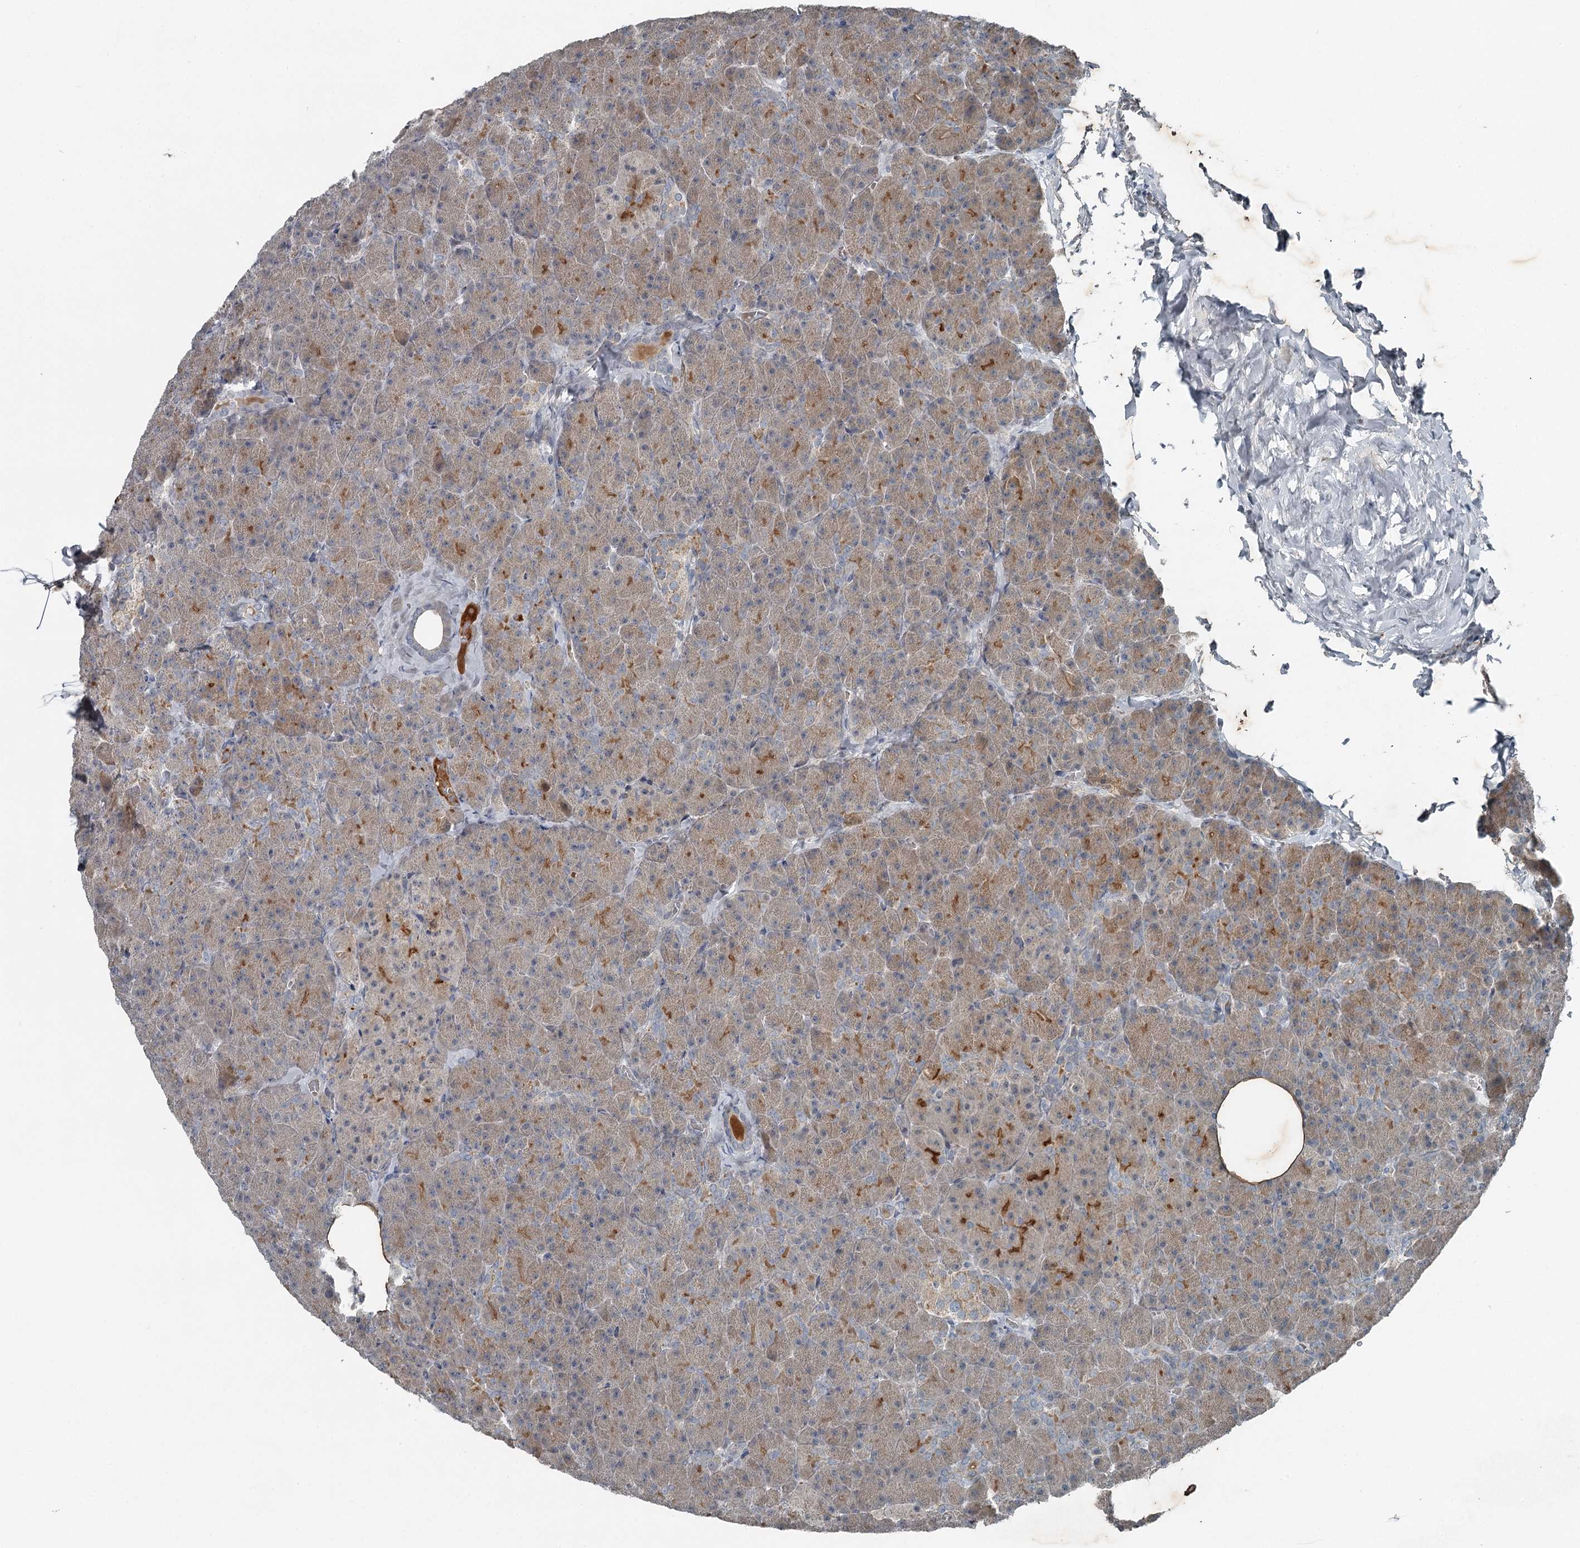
{"staining": {"intensity": "moderate", "quantity": "25%-75%", "location": "cytoplasmic/membranous"}, "tissue": "pancreas", "cell_type": "Exocrine glandular cells", "image_type": "normal", "snomed": [{"axis": "morphology", "description": "Normal tissue, NOS"}, {"axis": "morphology", "description": "Carcinoid, malignant, NOS"}, {"axis": "topography", "description": "Pancreas"}], "caption": "IHC of benign pancreas reveals medium levels of moderate cytoplasmic/membranous expression in about 25%-75% of exocrine glandular cells.", "gene": "SLC39A8", "patient": {"sex": "female", "age": 35}}